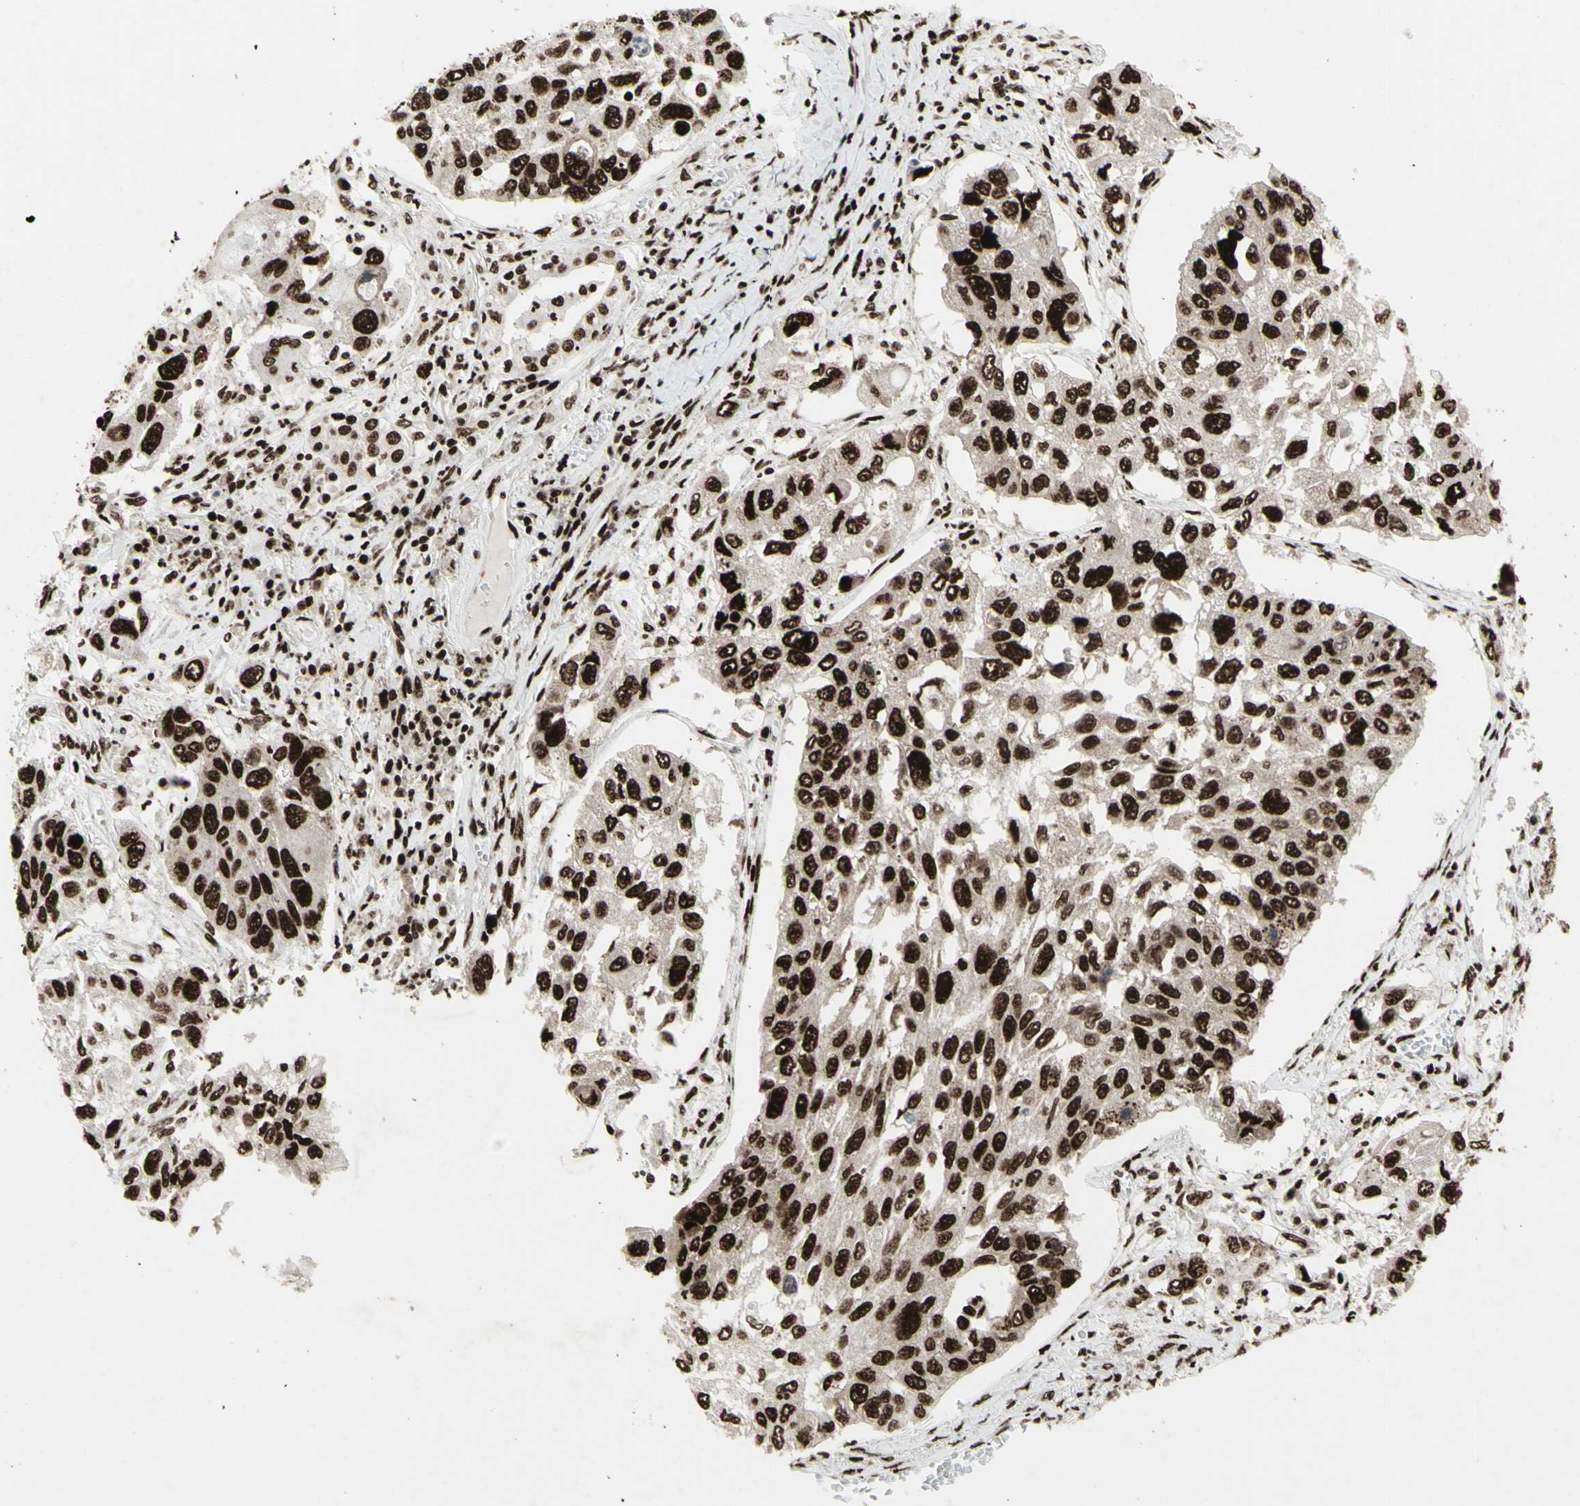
{"staining": {"intensity": "strong", "quantity": ">75%", "location": "nuclear"}, "tissue": "lung cancer", "cell_type": "Tumor cells", "image_type": "cancer", "snomed": [{"axis": "morphology", "description": "Squamous cell carcinoma, NOS"}, {"axis": "topography", "description": "Lung"}], "caption": "A high-resolution image shows IHC staining of lung squamous cell carcinoma, which reveals strong nuclear positivity in about >75% of tumor cells.", "gene": "U2AF2", "patient": {"sex": "male", "age": 71}}